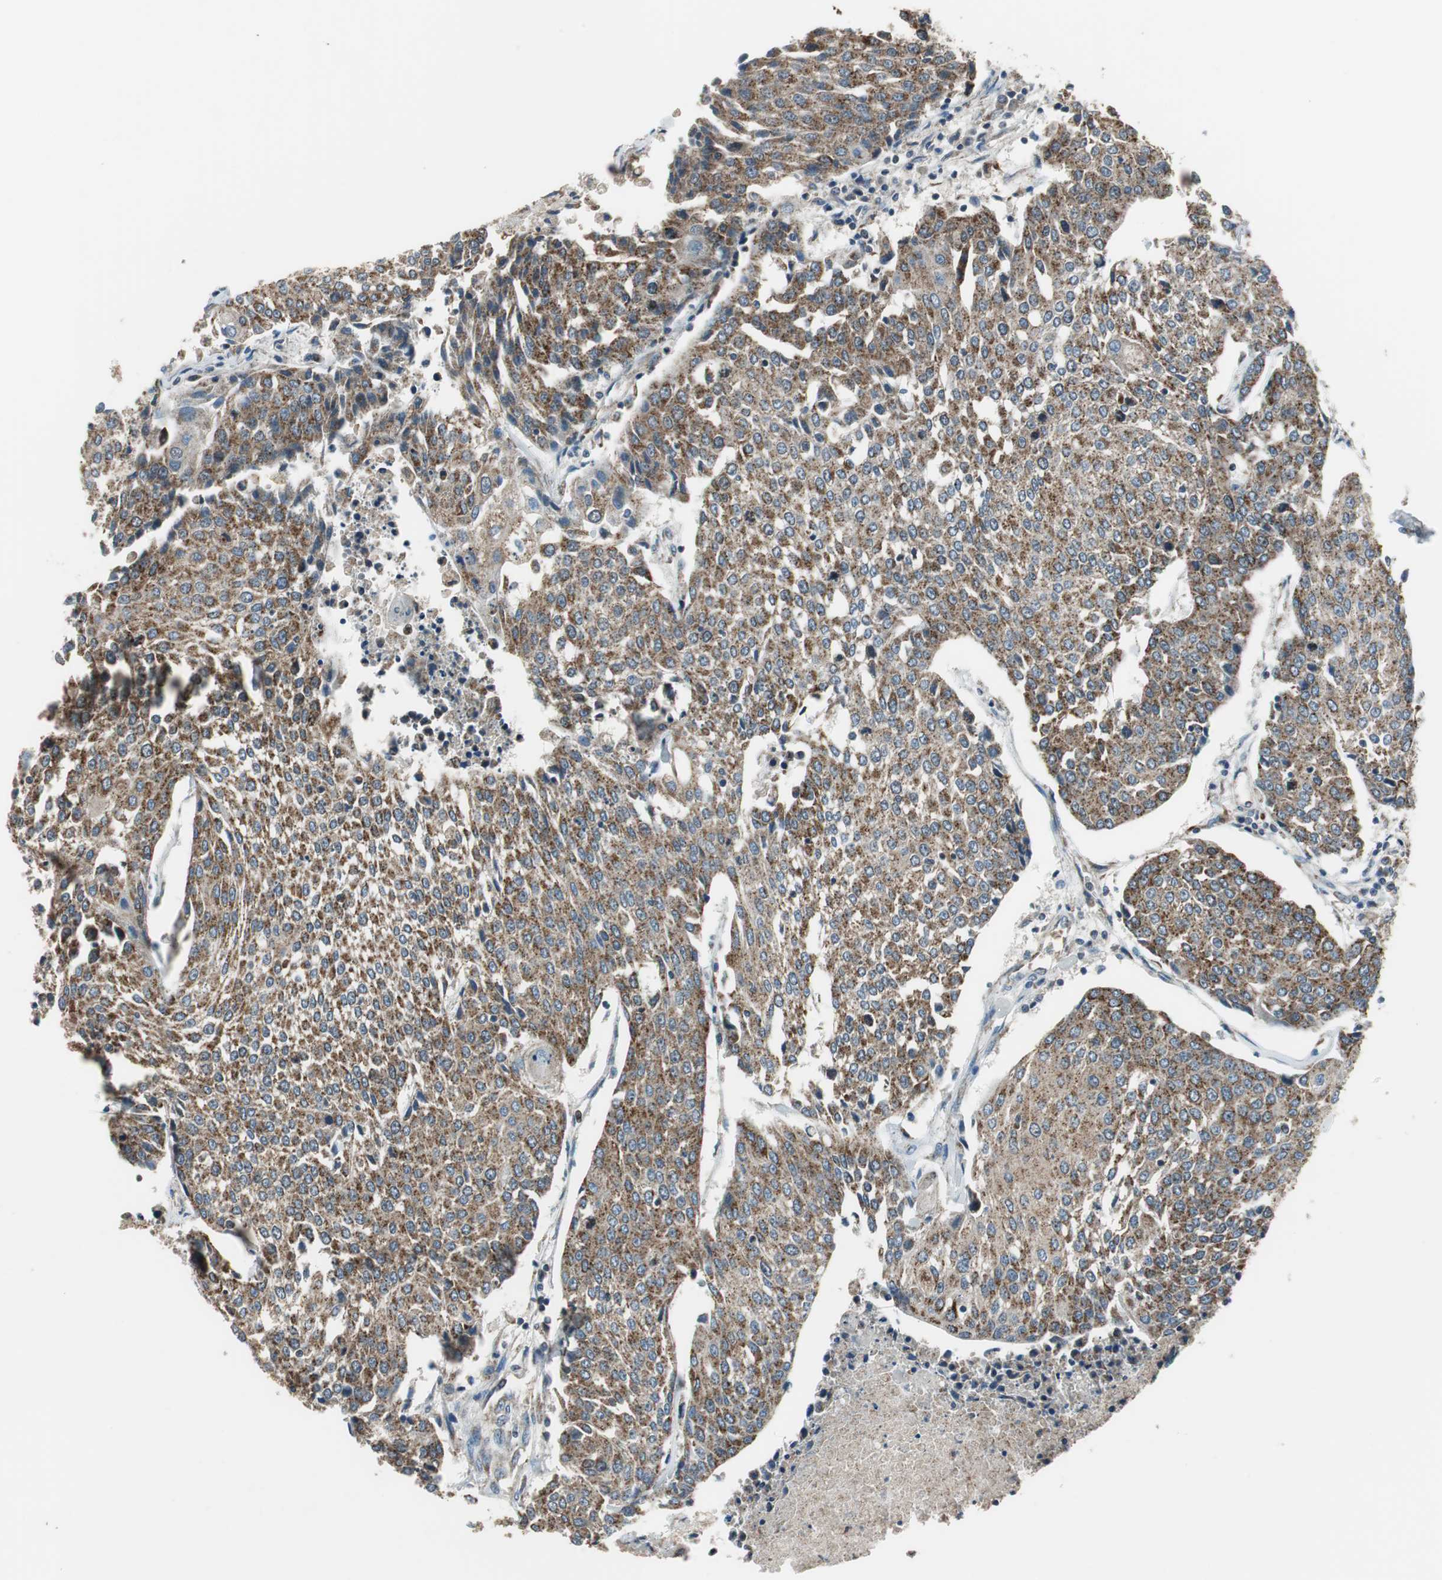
{"staining": {"intensity": "moderate", "quantity": ">75%", "location": "cytoplasmic/membranous"}, "tissue": "urothelial cancer", "cell_type": "Tumor cells", "image_type": "cancer", "snomed": [{"axis": "morphology", "description": "Urothelial carcinoma, High grade"}, {"axis": "topography", "description": "Urinary bladder"}], "caption": "Immunohistochemical staining of human urothelial carcinoma (high-grade) exhibits medium levels of moderate cytoplasmic/membranous positivity in about >75% of tumor cells.", "gene": "PI4KB", "patient": {"sex": "female", "age": 85}}